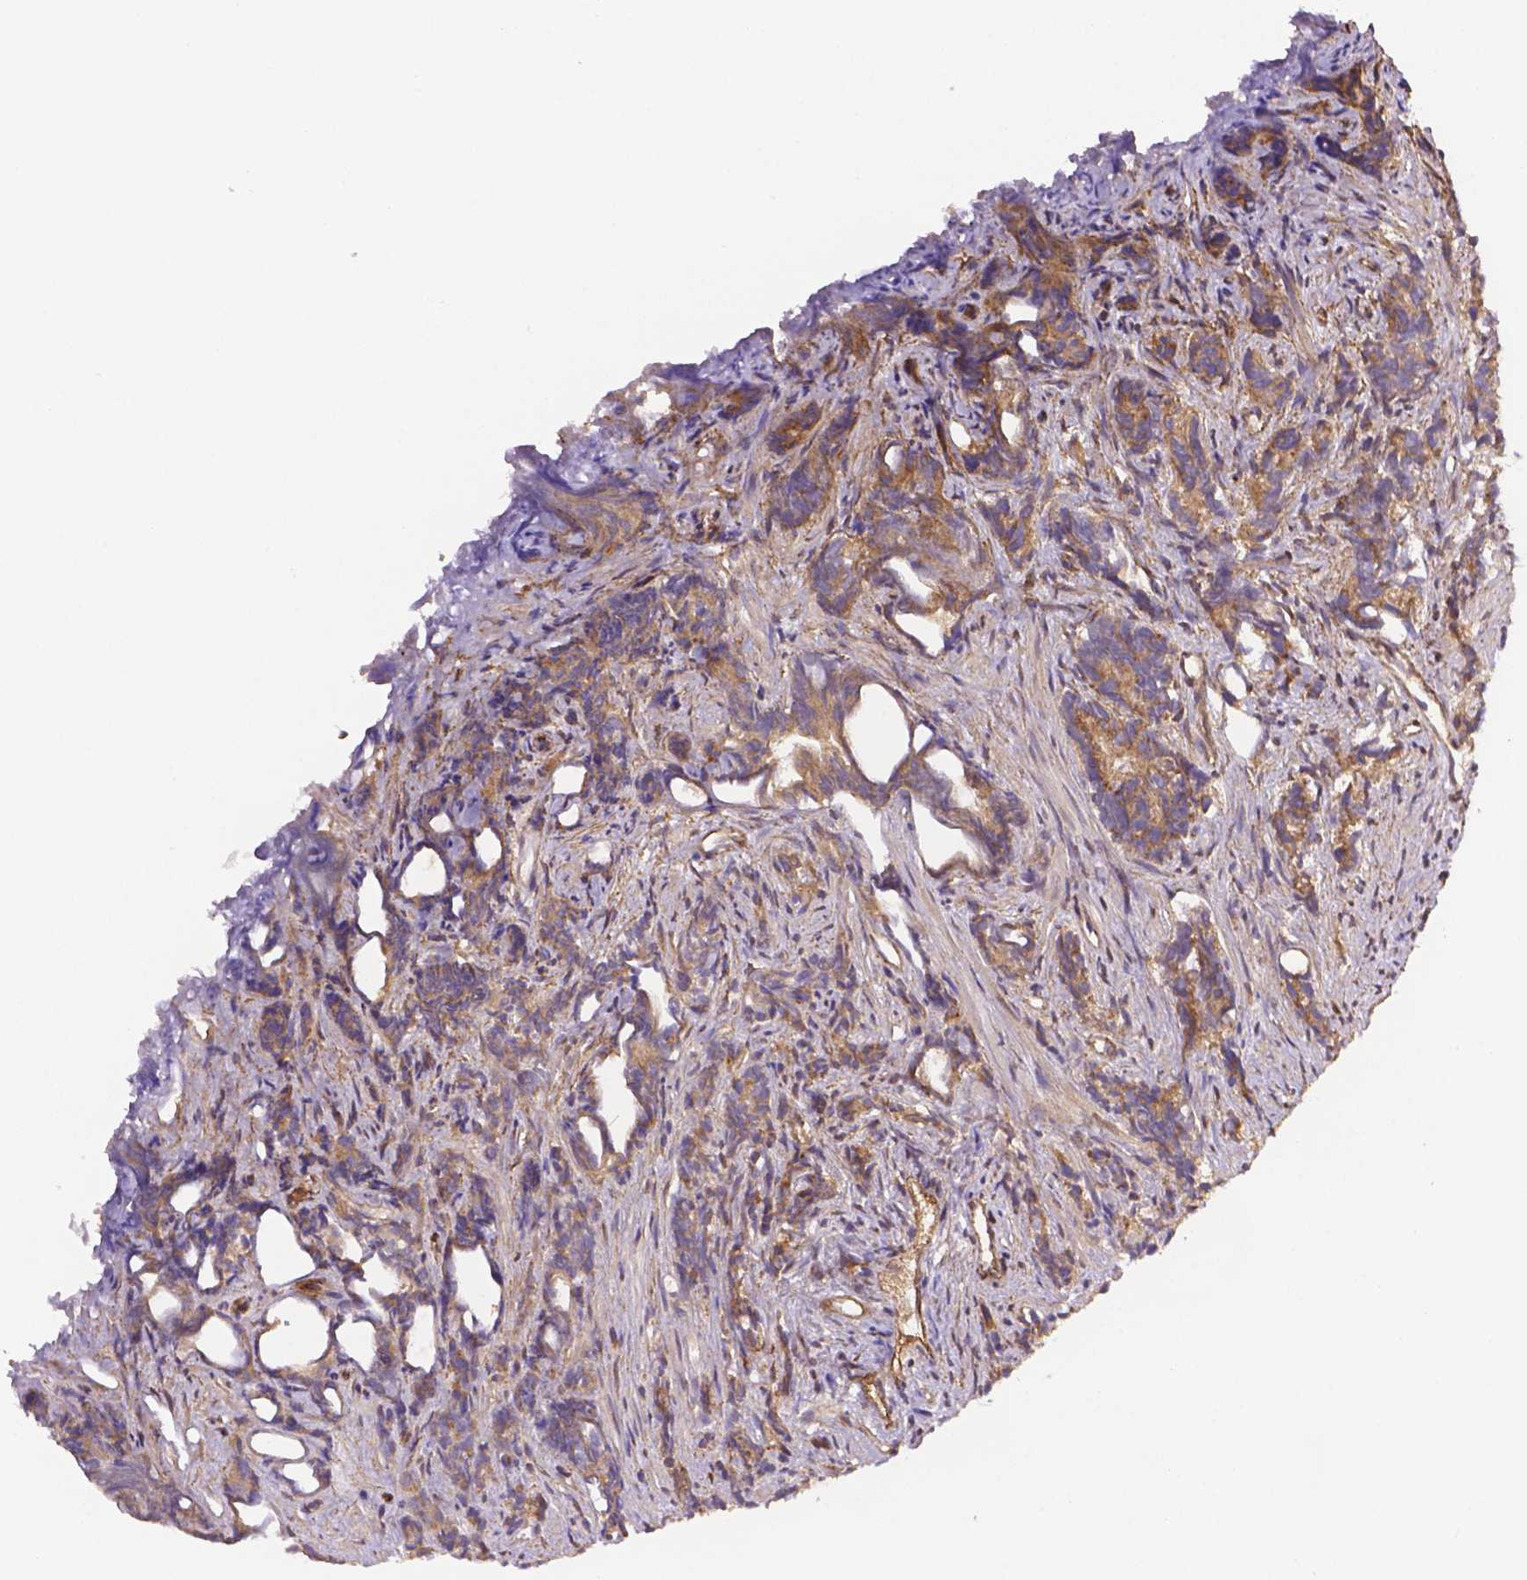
{"staining": {"intensity": "strong", "quantity": ">75%", "location": "cytoplasmic/membranous"}, "tissue": "prostate cancer", "cell_type": "Tumor cells", "image_type": "cancer", "snomed": [{"axis": "morphology", "description": "Adenocarcinoma, High grade"}, {"axis": "topography", "description": "Prostate"}], "caption": "Immunohistochemical staining of prostate cancer exhibits high levels of strong cytoplasmic/membranous protein positivity in approximately >75% of tumor cells.", "gene": "YAP1", "patient": {"sex": "male", "age": 84}}